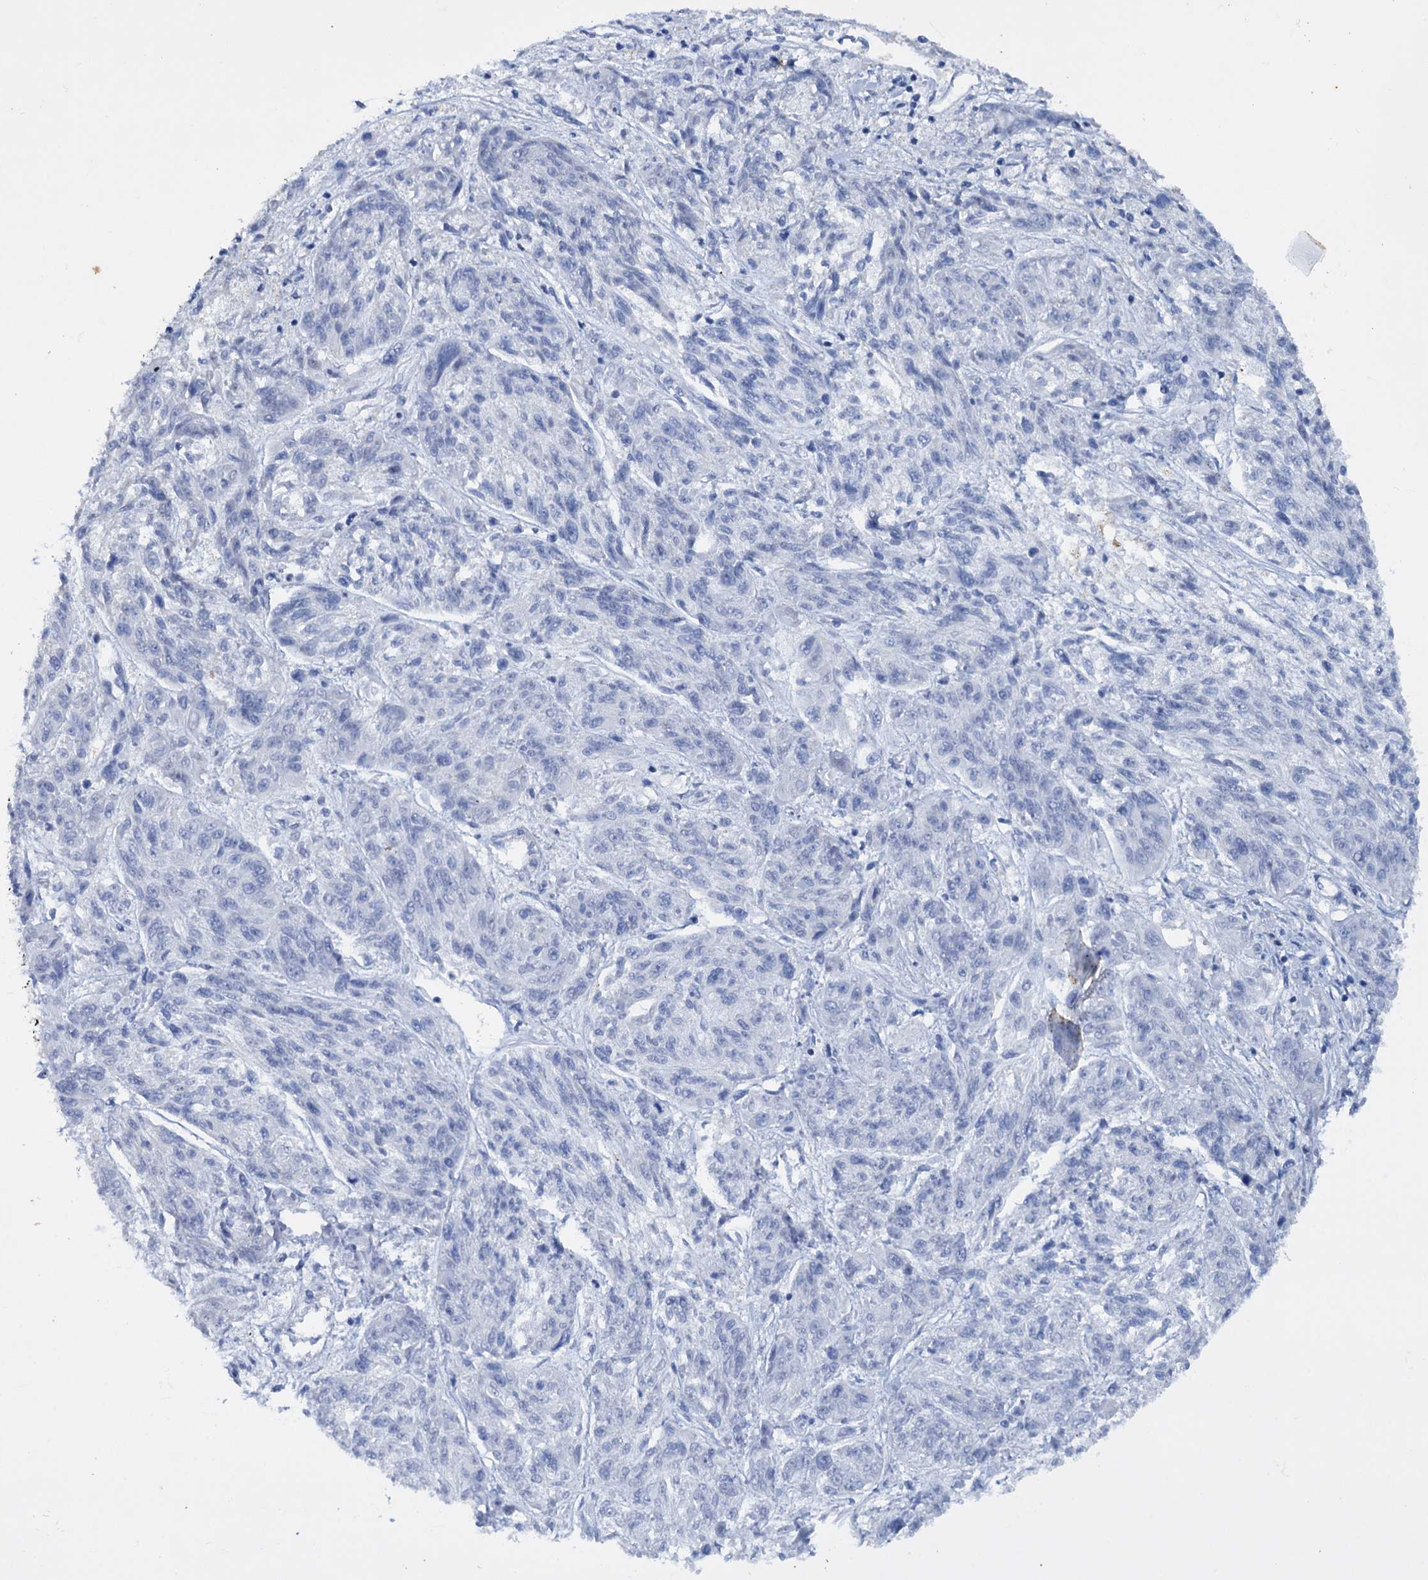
{"staining": {"intensity": "negative", "quantity": "none", "location": "none"}, "tissue": "melanoma", "cell_type": "Tumor cells", "image_type": "cancer", "snomed": [{"axis": "morphology", "description": "Malignant melanoma, NOS"}, {"axis": "topography", "description": "Skin"}], "caption": "High magnification brightfield microscopy of melanoma stained with DAB (brown) and counterstained with hematoxylin (blue): tumor cells show no significant expression.", "gene": "FAAP20", "patient": {"sex": "male", "age": 53}}